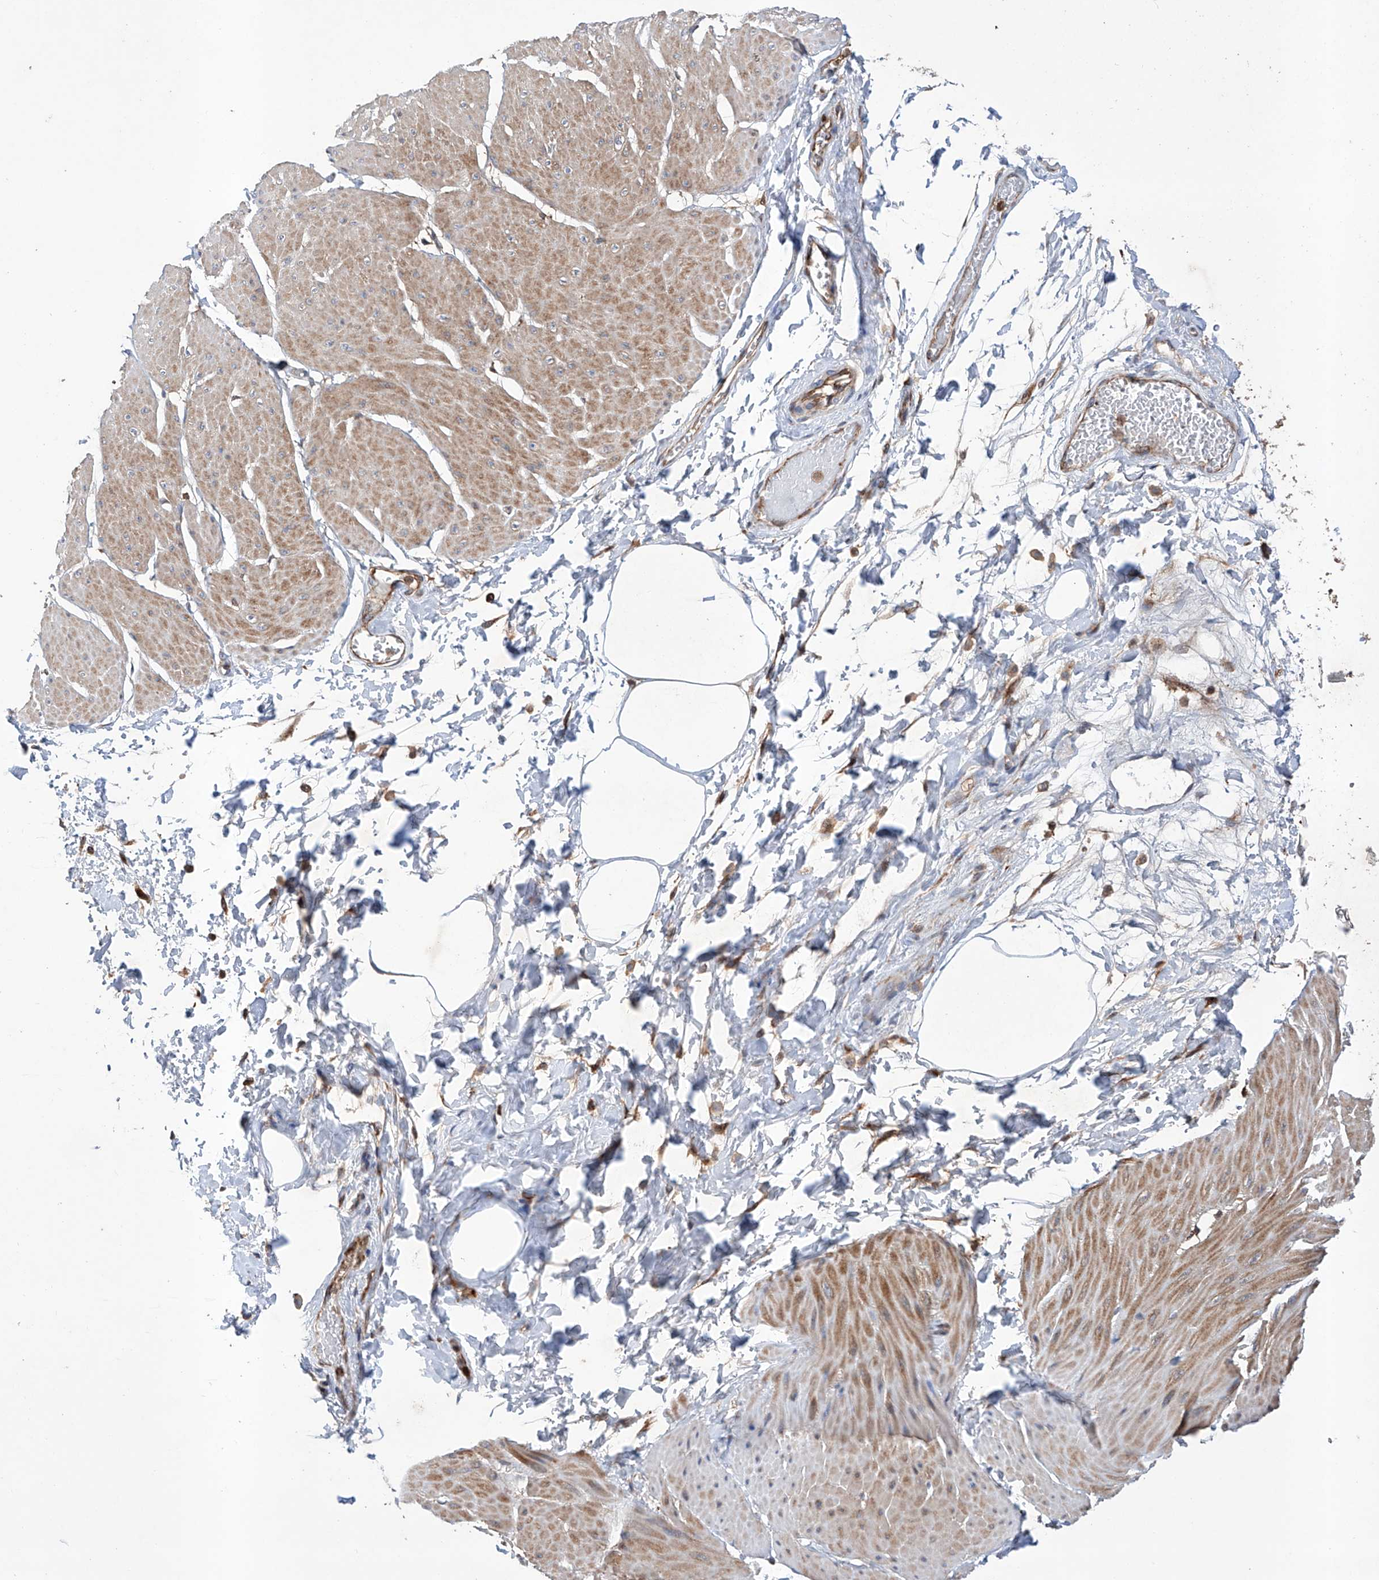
{"staining": {"intensity": "moderate", "quantity": ">75%", "location": "cytoplasmic/membranous"}, "tissue": "smooth muscle", "cell_type": "Smooth muscle cells", "image_type": "normal", "snomed": [{"axis": "morphology", "description": "Urothelial carcinoma, High grade"}, {"axis": "topography", "description": "Urinary bladder"}], "caption": "The micrograph reveals a brown stain indicating the presence of a protein in the cytoplasmic/membranous of smooth muscle cells in smooth muscle.", "gene": "TIMM23", "patient": {"sex": "male", "age": 46}}